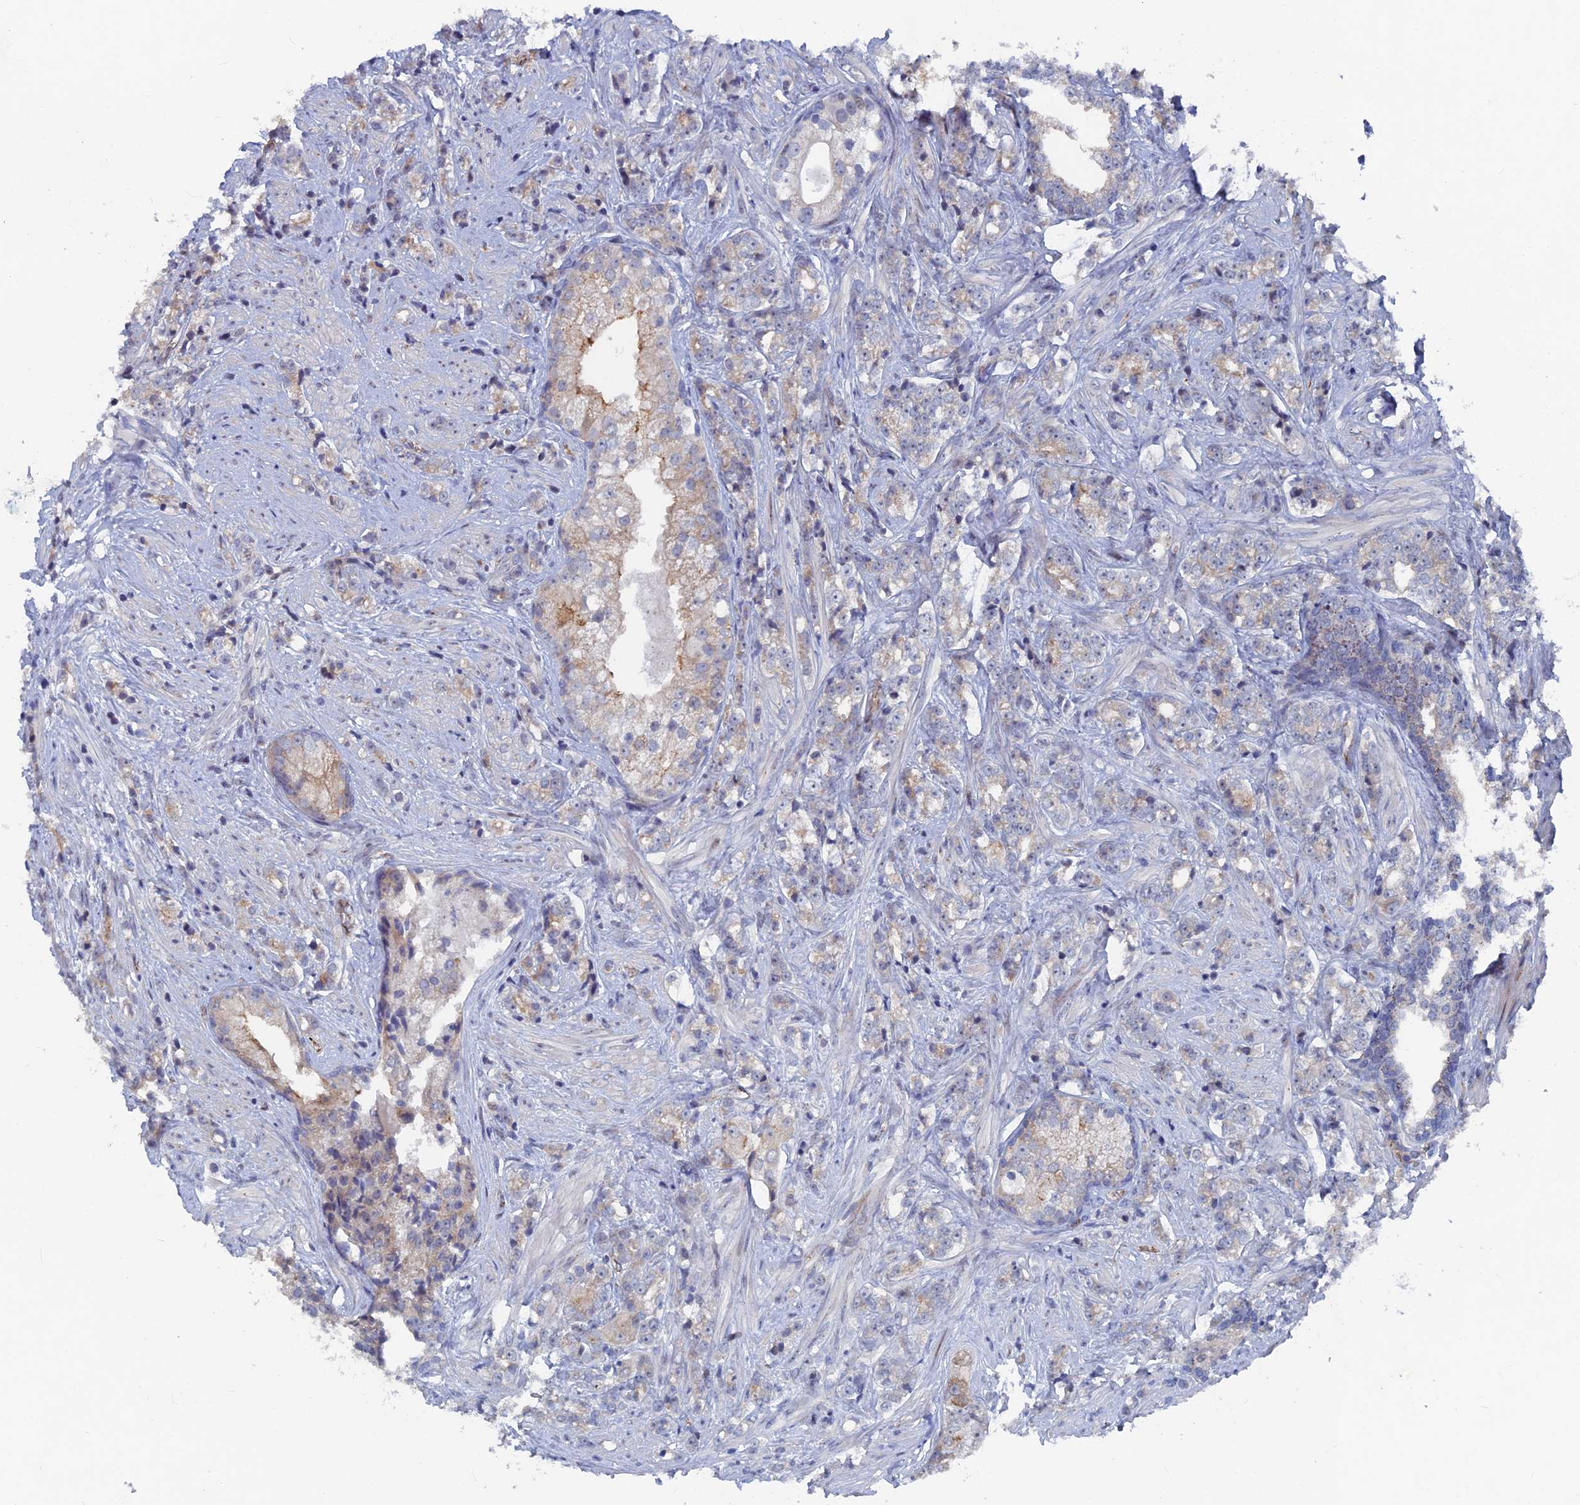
{"staining": {"intensity": "weak", "quantity": "<25%", "location": "cytoplasmic/membranous"}, "tissue": "prostate cancer", "cell_type": "Tumor cells", "image_type": "cancer", "snomed": [{"axis": "morphology", "description": "Adenocarcinoma, High grade"}, {"axis": "topography", "description": "Prostate"}], "caption": "Protein analysis of prostate cancer (adenocarcinoma (high-grade)) shows no significant positivity in tumor cells.", "gene": "SH3D21", "patient": {"sex": "male", "age": 69}}